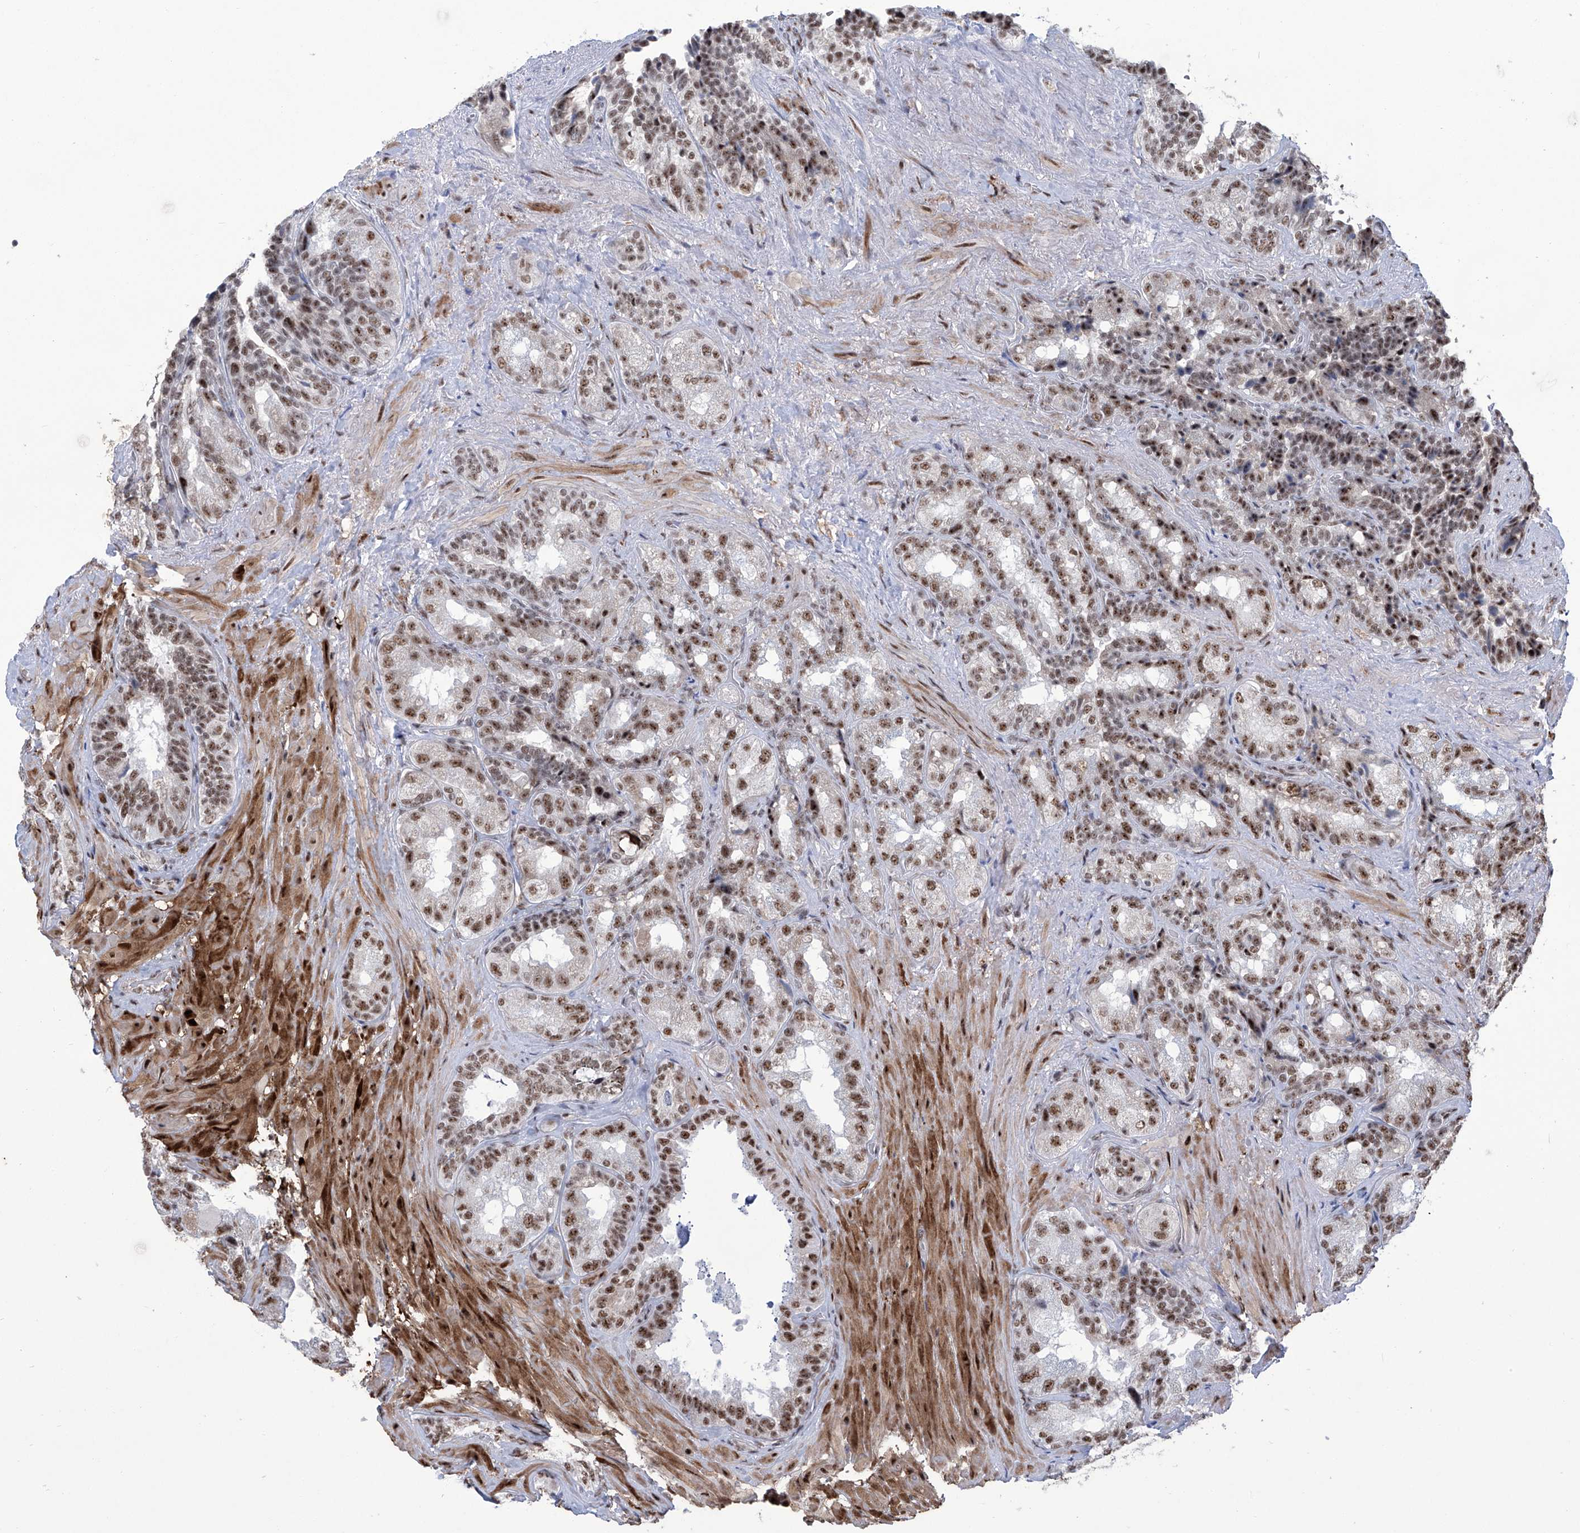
{"staining": {"intensity": "moderate", "quantity": ">75%", "location": "nuclear"}, "tissue": "seminal vesicle", "cell_type": "Glandular cells", "image_type": "normal", "snomed": [{"axis": "morphology", "description": "Normal tissue, NOS"}, {"axis": "topography", "description": "Seminal veicle"}, {"axis": "topography", "description": "Peripheral nerve tissue"}], "caption": "A medium amount of moderate nuclear positivity is identified in about >75% of glandular cells in normal seminal vesicle.", "gene": "FBXL4", "patient": {"sex": "male", "age": 63}}